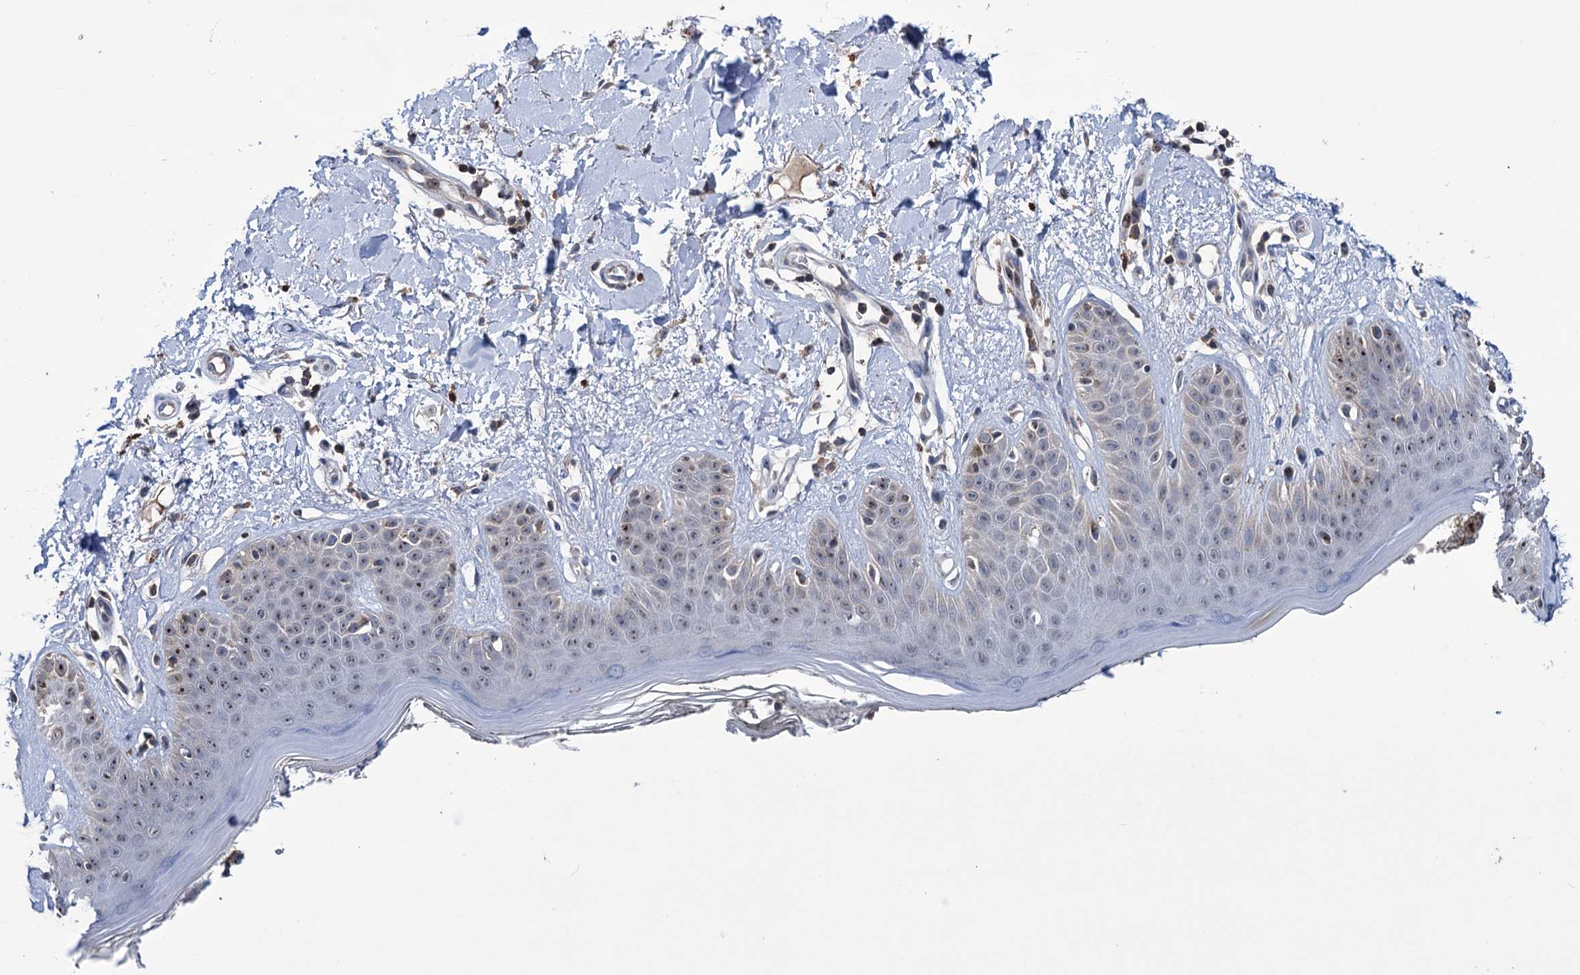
{"staining": {"intensity": "negative", "quantity": "none", "location": "none"}, "tissue": "skin", "cell_type": "Fibroblasts", "image_type": "normal", "snomed": [{"axis": "morphology", "description": "Normal tissue, NOS"}, {"axis": "topography", "description": "Skin"}], "caption": "A histopathology image of human skin is negative for staining in fibroblasts. (Brightfield microscopy of DAB IHC at high magnification).", "gene": "HTR3B", "patient": {"sex": "female", "age": 64}}